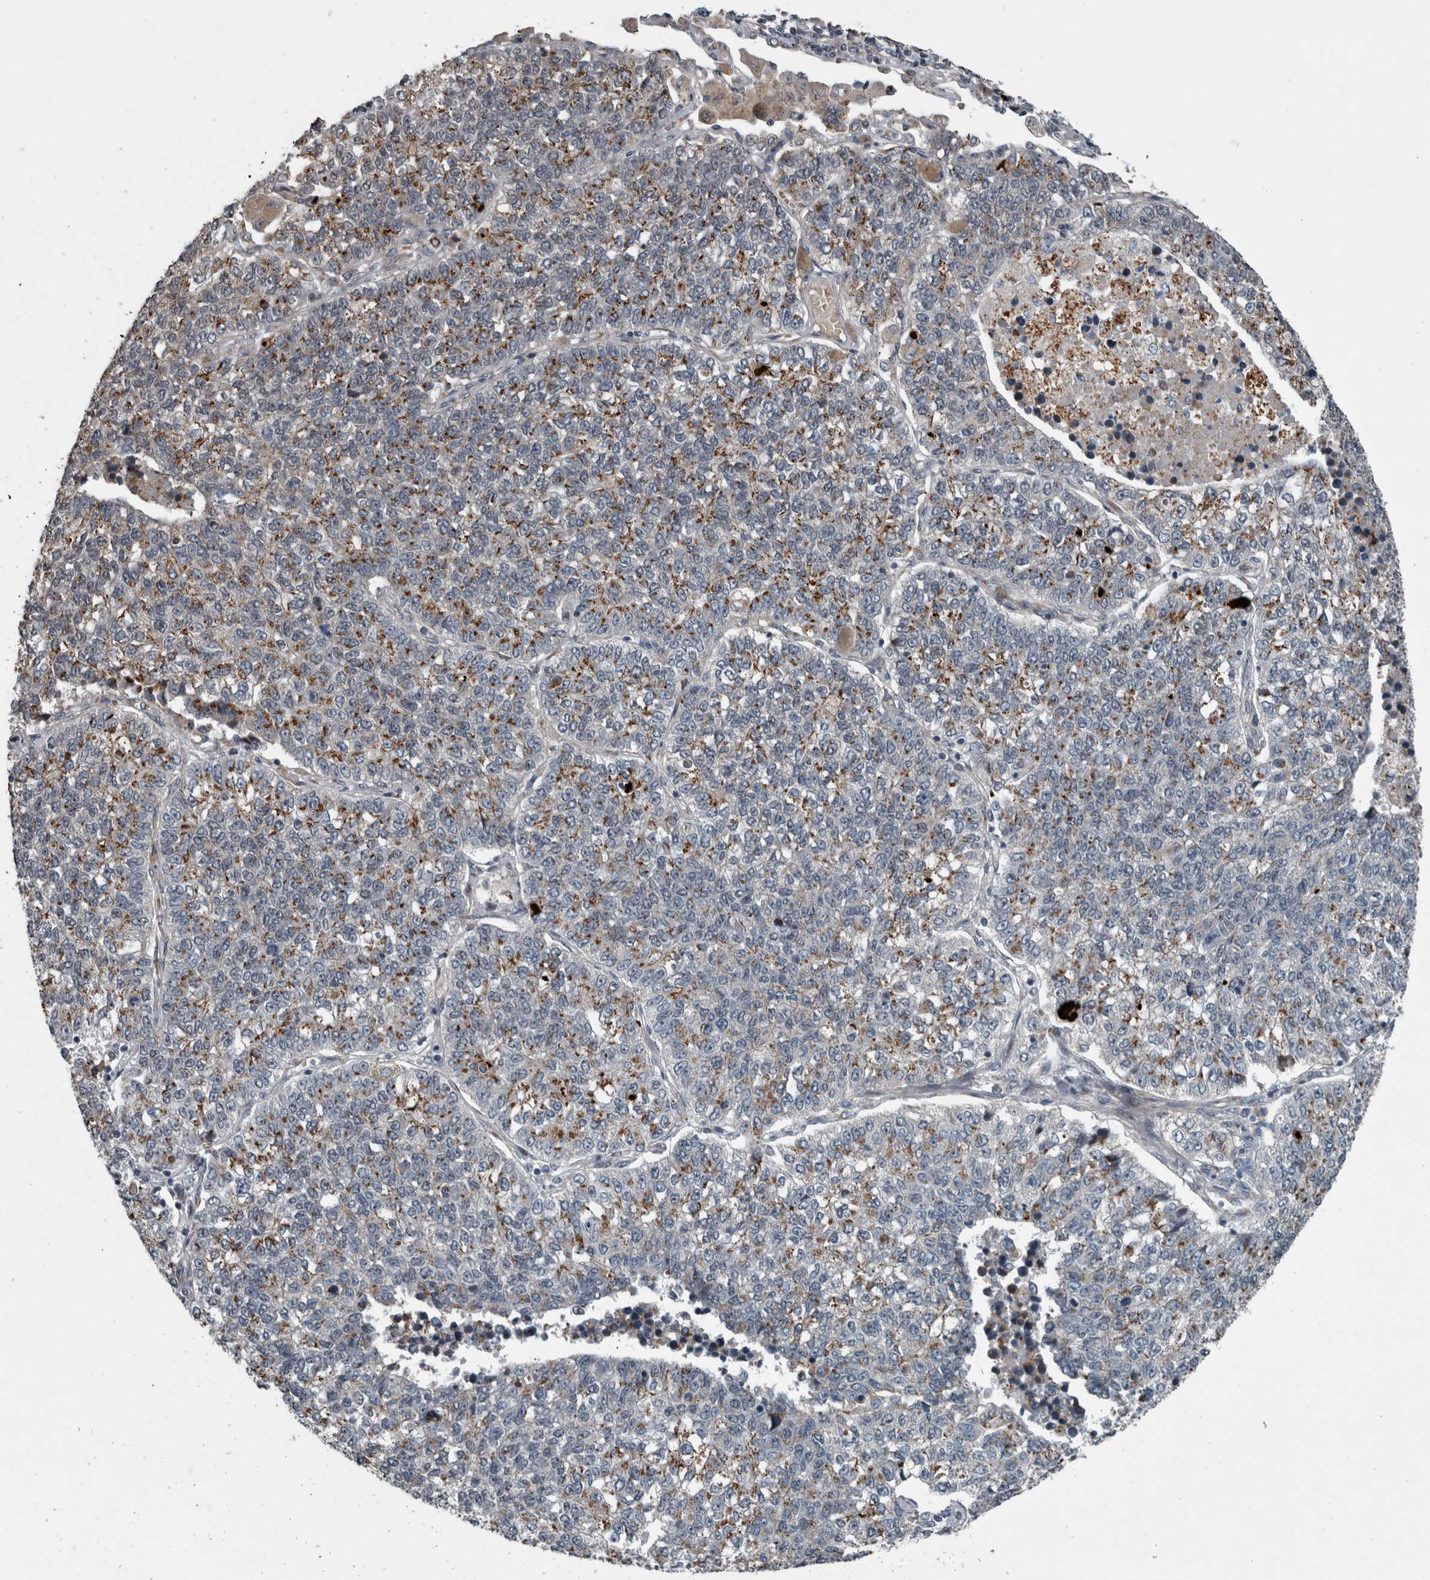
{"staining": {"intensity": "moderate", "quantity": "25%-75%", "location": "cytoplasmic/membranous"}, "tissue": "lung cancer", "cell_type": "Tumor cells", "image_type": "cancer", "snomed": [{"axis": "morphology", "description": "Adenocarcinoma, NOS"}, {"axis": "topography", "description": "Lung"}], "caption": "The photomicrograph exhibits immunohistochemical staining of adenocarcinoma (lung). There is moderate cytoplasmic/membranous staining is seen in approximately 25%-75% of tumor cells.", "gene": "ZNF345", "patient": {"sex": "male", "age": 49}}